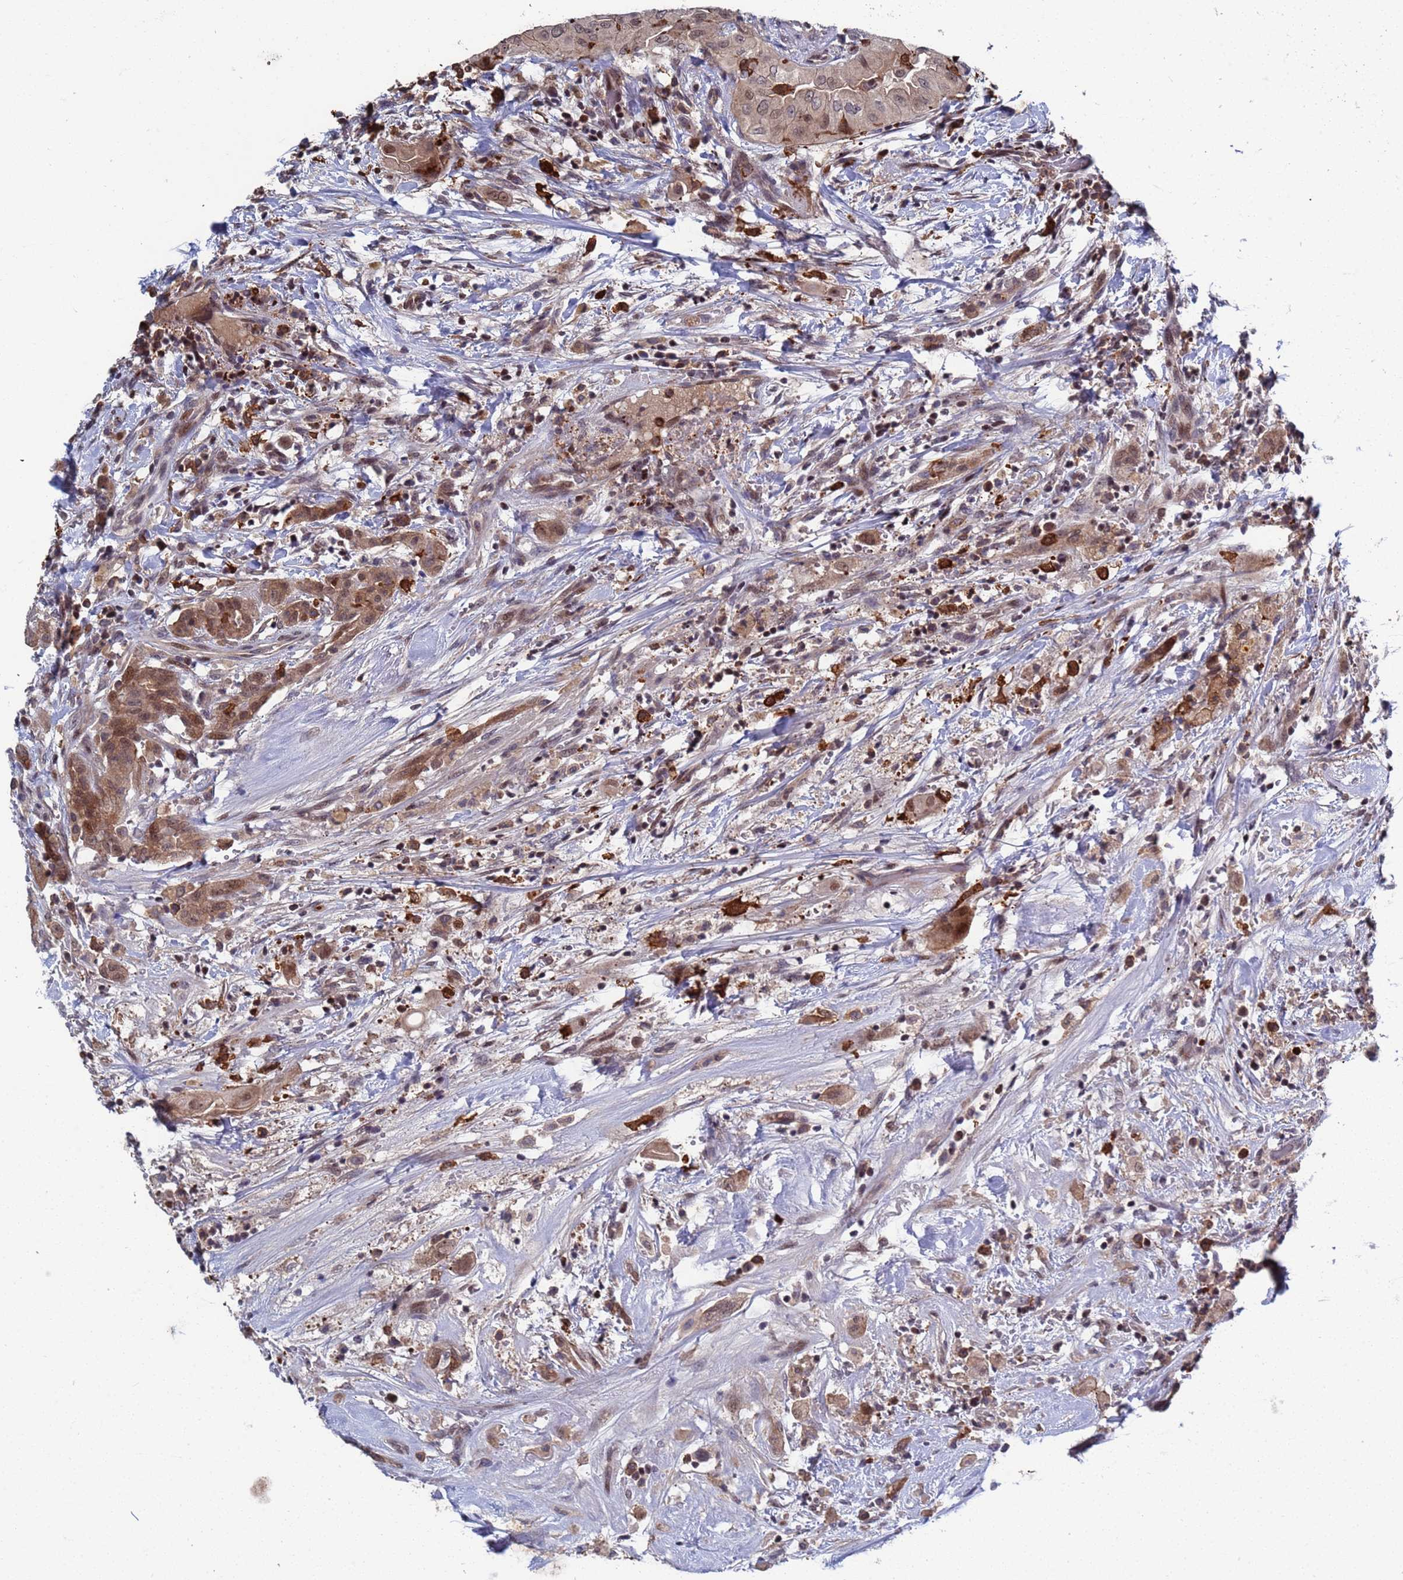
{"staining": {"intensity": "moderate", "quantity": ">75%", "location": "cytoplasmic/membranous,nuclear"}, "tissue": "thyroid cancer", "cell_type": "Tumor cells", "image_type": "cancer", "snomed": [{"axis": "morphology", "description": "Papillary adenocarcinoma, NOS"}, {"axis": "topography", "description": "Thyroid gland"}], "caption": "Immunohistochemistry (DAB (3,3'-diaminobenzidine)) staining of papillary adenocarcinoma (thyroid) demonstrates moderate cytoplasmic/membranous and nuclear protein staining in about >75% of tumor cells.", "gene": "TMBIM6", "patient": {"sex": "female", "age": 59}}